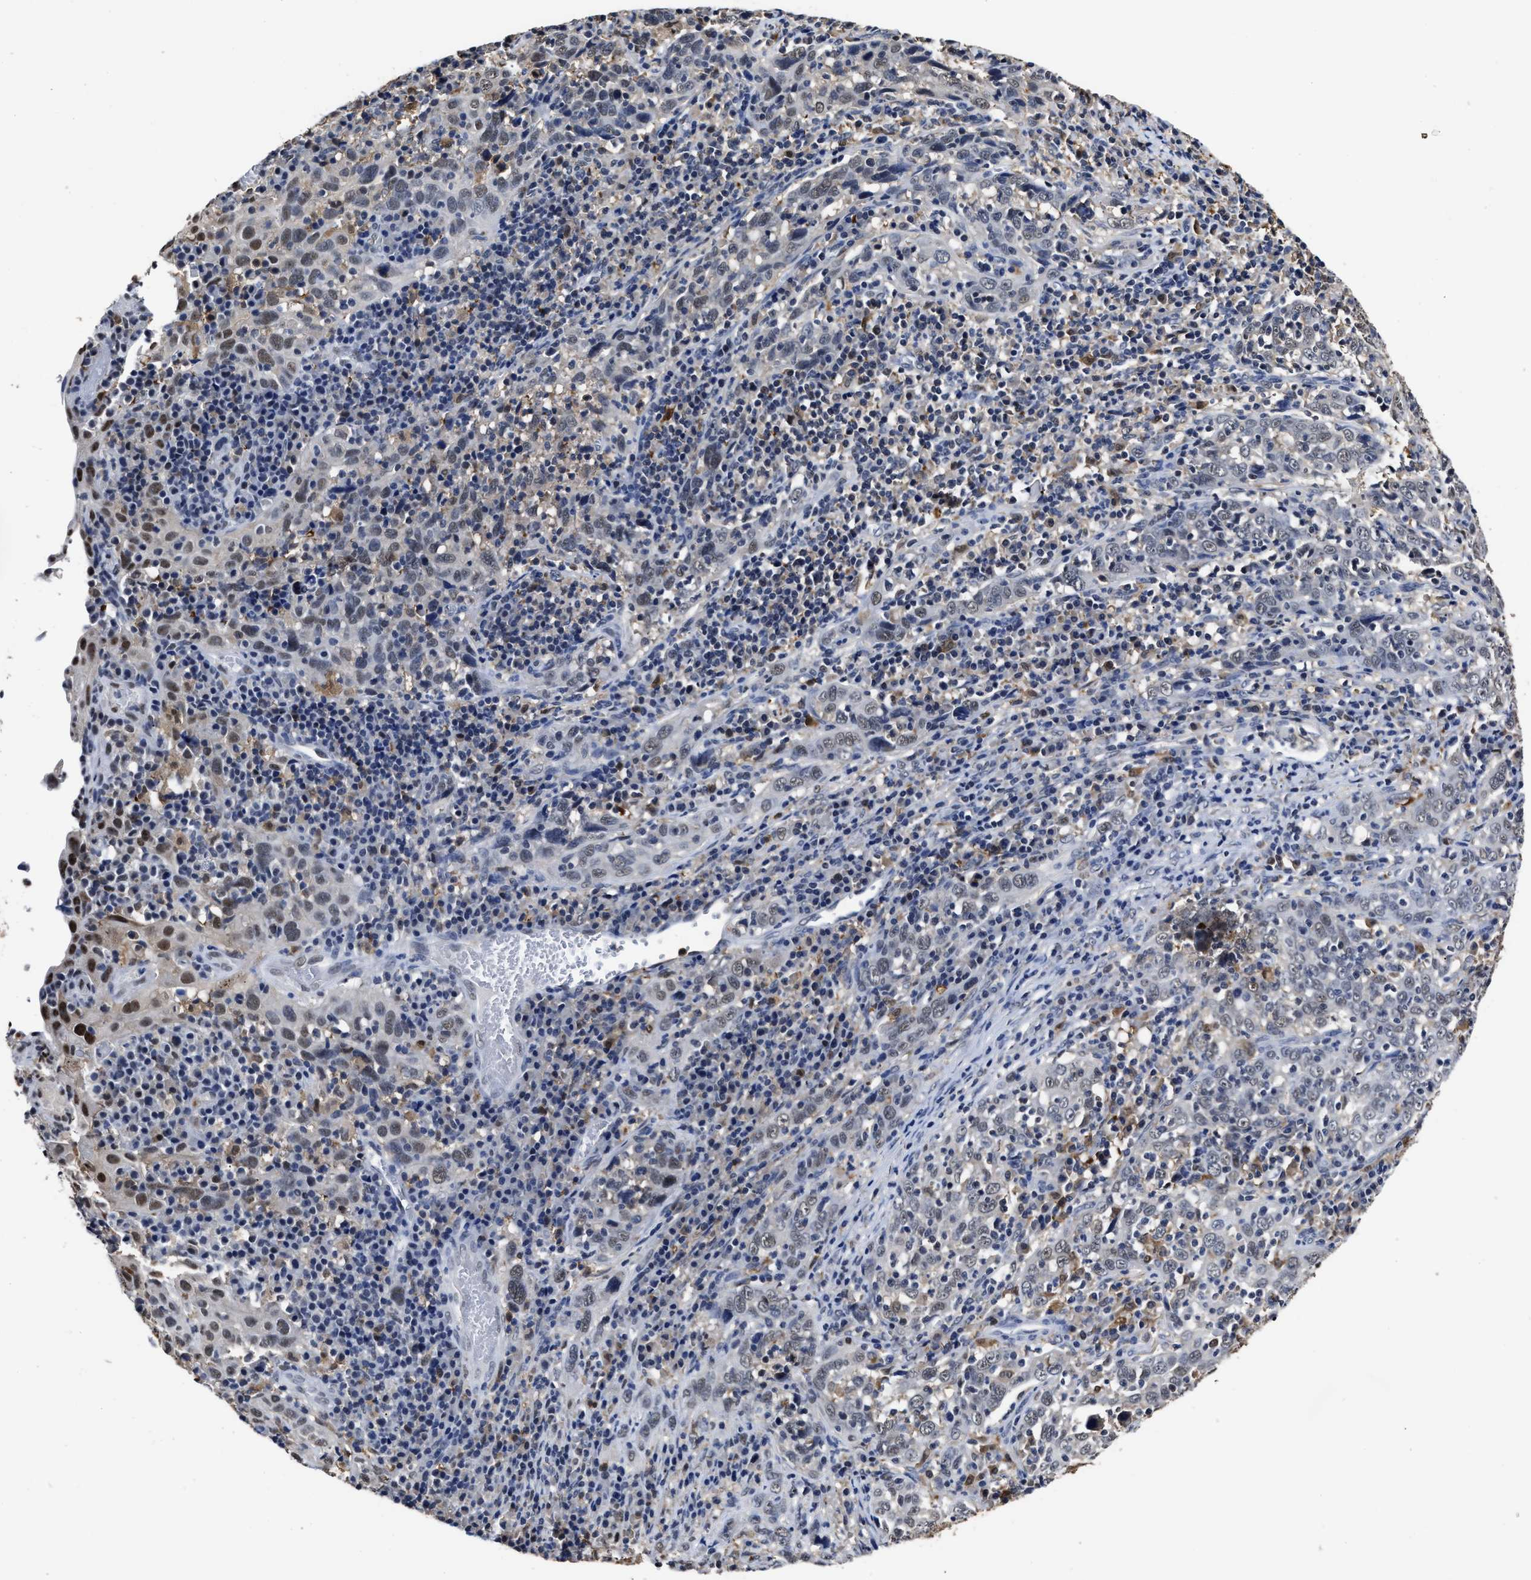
{"staining": {"intensity": "moderate", "quantity": "<25%", "location": "nuclear"}, "tissue": "cervical cancer", "cell_type": "Tumor cells", "image_type": "cancer", "snomed": [{"axis": "morphology", "description": "Squamous cell carcinoma, NOS"}, {"axis": "topography", "description": "Cervix"}], "caption": "Protein staining of cervical cancer (squamous cell carcinoma) tissue demonstrates moderate nuclear positivity in about <25% of tumor cells.", "gene": "PRPF4B", "patient": {"sex": "female", "age": 46}}